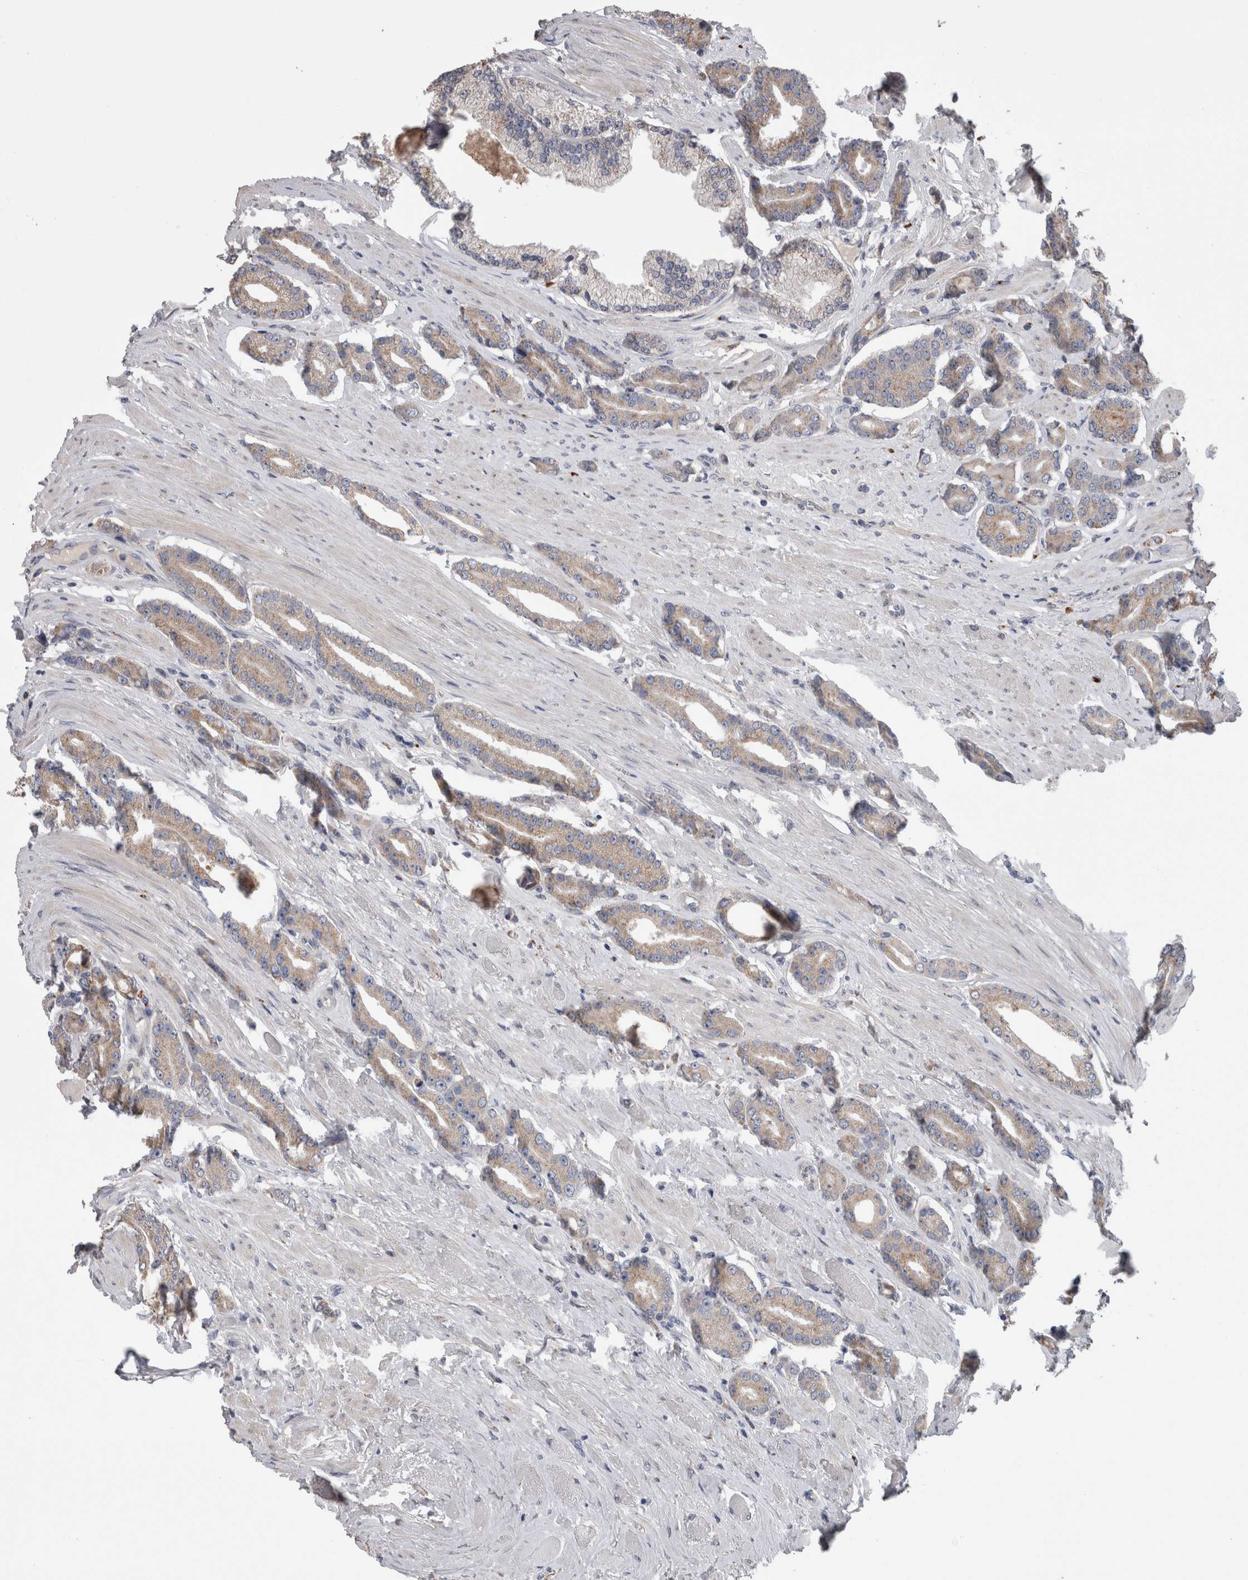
{"staining": {"intensity": "weak", "quantity": "25%-75%", "location": "cytoplasmic/membranous"}, "tissue": "prostate cancer", "cell_type": "Tumor cells", "image_type": "cancer", "snomed": [{"axis": "morphology", "description": "Adenocarcinoma, High grade"}, {"axis": "topography", "description": "Prostate"}], "caption": "High-power microscopy captured an immunohistochemistry (IHC) histopathology image of prostate cancer (adenocarcinoma (high-grade)), revealing weak cytoplasmic/membranous staining in approximately 25%-75% of tumor cells.", "gene": "STC1", "patient": {"sex": "male", "age": 71}}